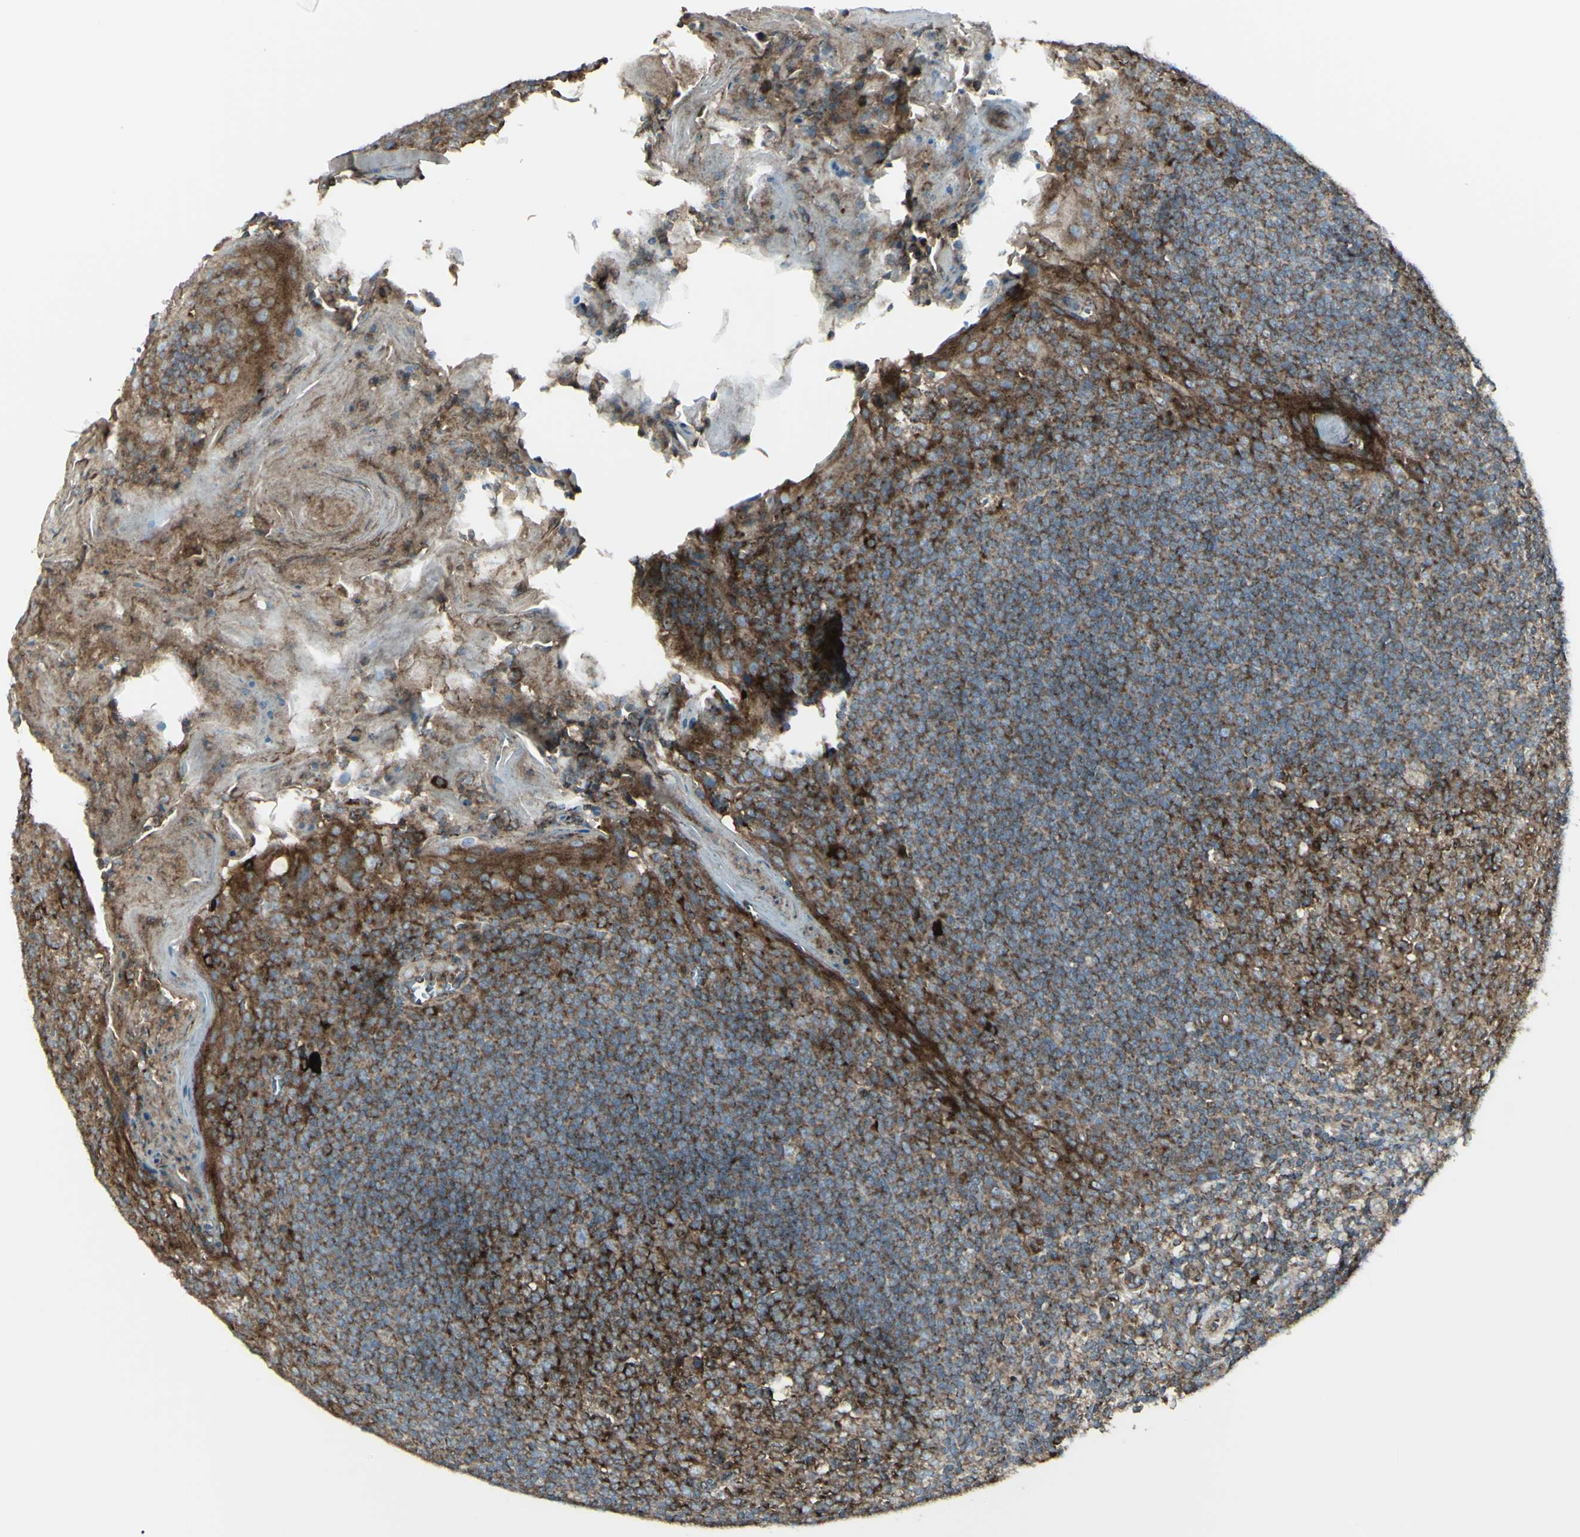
{"staining": {"intensity": "strong", "quantity": ">75%", "location": "cytoplasmic/membranous"}, "tissue": "tonsil", "cell_type": "Germinal center cells", "image_type": "normal", "snomed": [{"axis": "morphology", "description": "Normal tissue, NOS"}, {"axis": "topography", "description": "Tonsil"}], "caption": "Protein analysis of benign tonsil exhibits strong cytoplasmic/membranous staining in about >75% of germinal center cells. The protein of interest is shown in brown color, while the nuclei are stained blue.", "gene": "NAPA", "patient": {"sex": "male", "age": 31}}